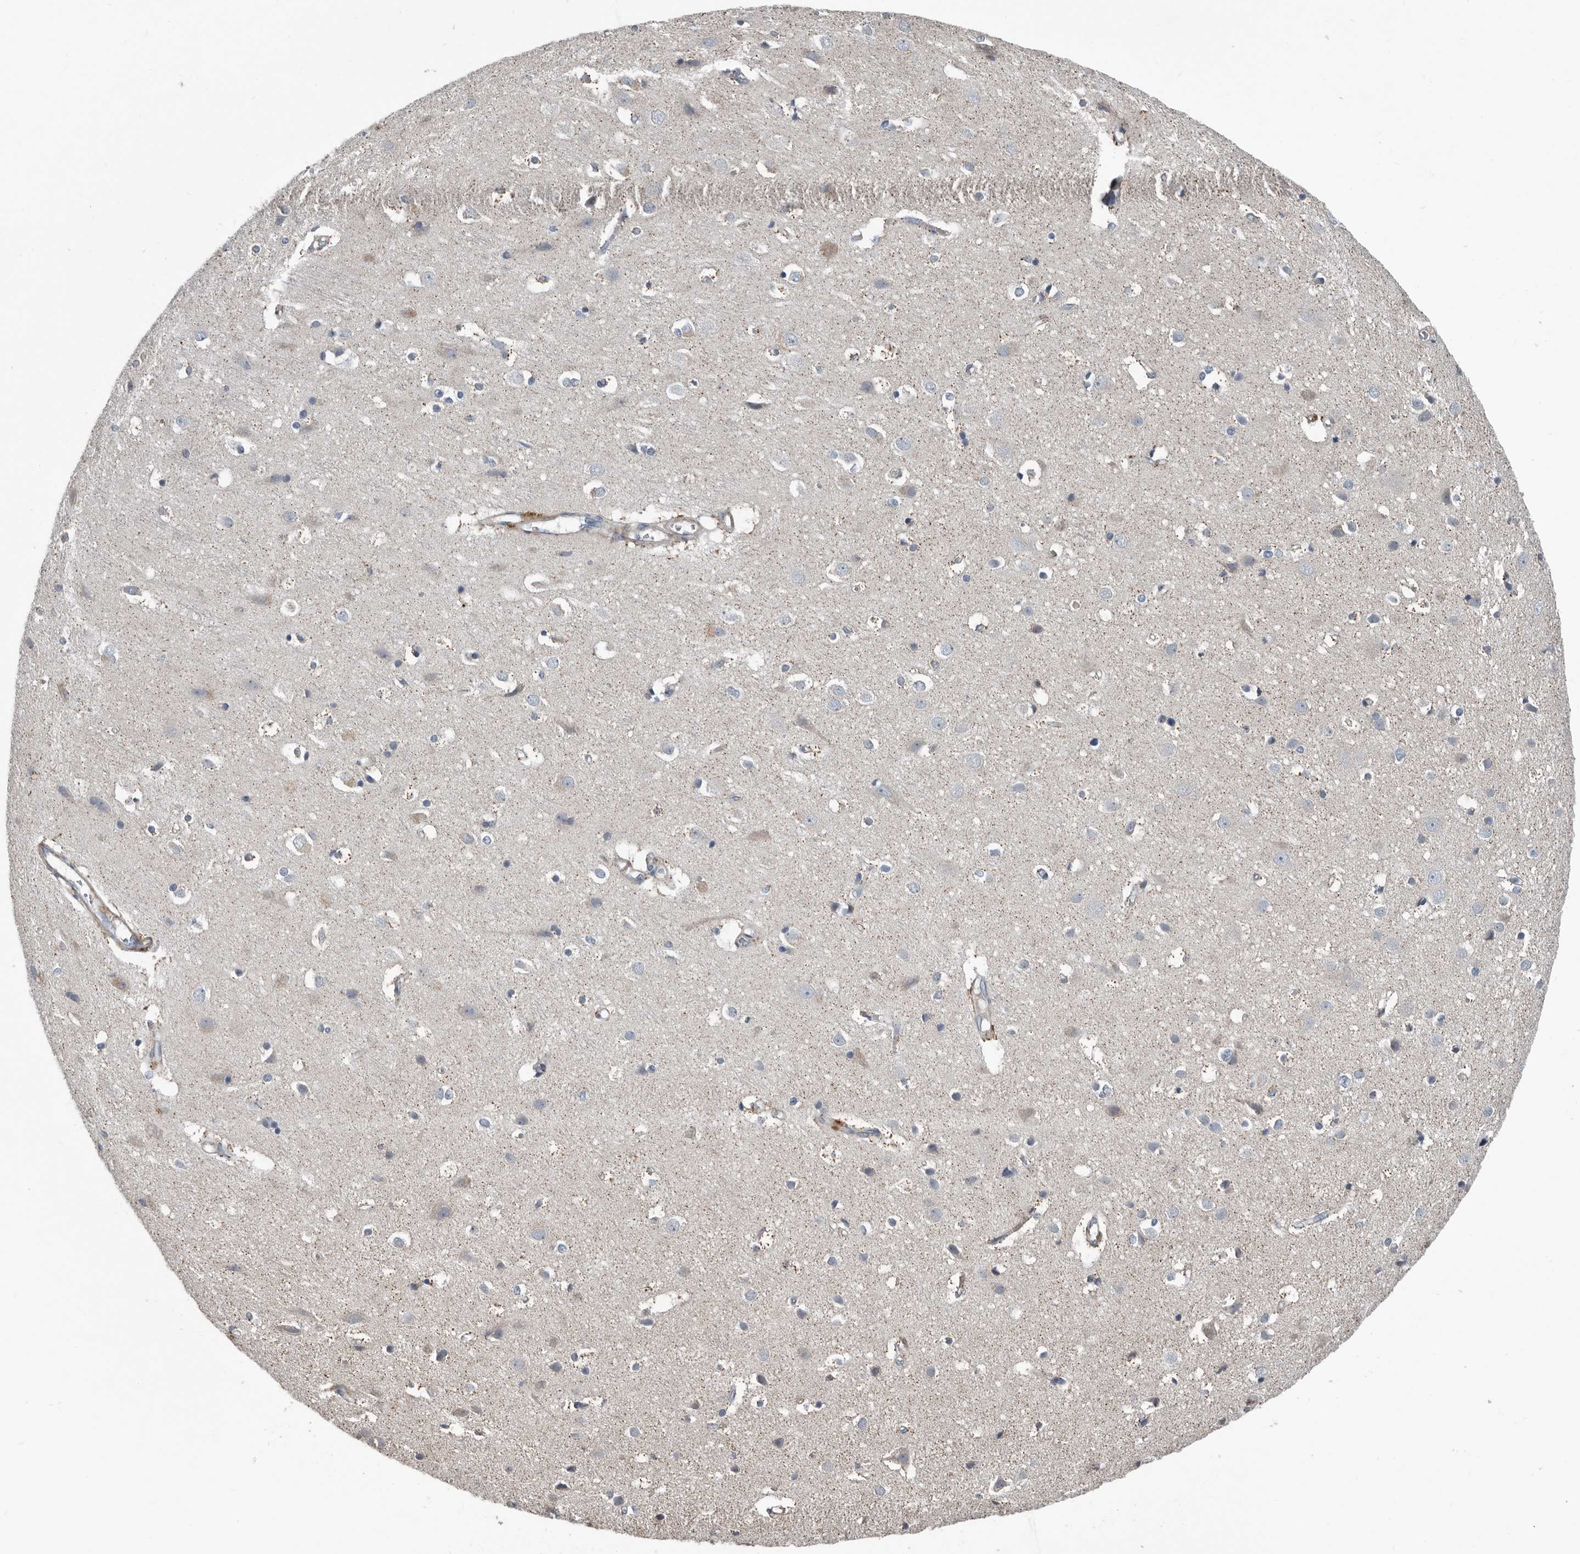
{"staining": {"intensity": "negative", "quantity": "none", "location": "none"}, "tissue": "cerebral cortex", "cell_type": "Endothelial cells", "image_type": "normal", "snomed": [{"axis": "morphology", "description": "Normal tissue, NOS"}, {"axis": "topography", "description": "Cerebral cortex"}], "caption": "DAB immunohistochemical staining of normal human cerebral cortex shows no significant staining in endothelial cells.", "gene": "DPY19L4", "patient": {"sex": "male", "age": 54}}